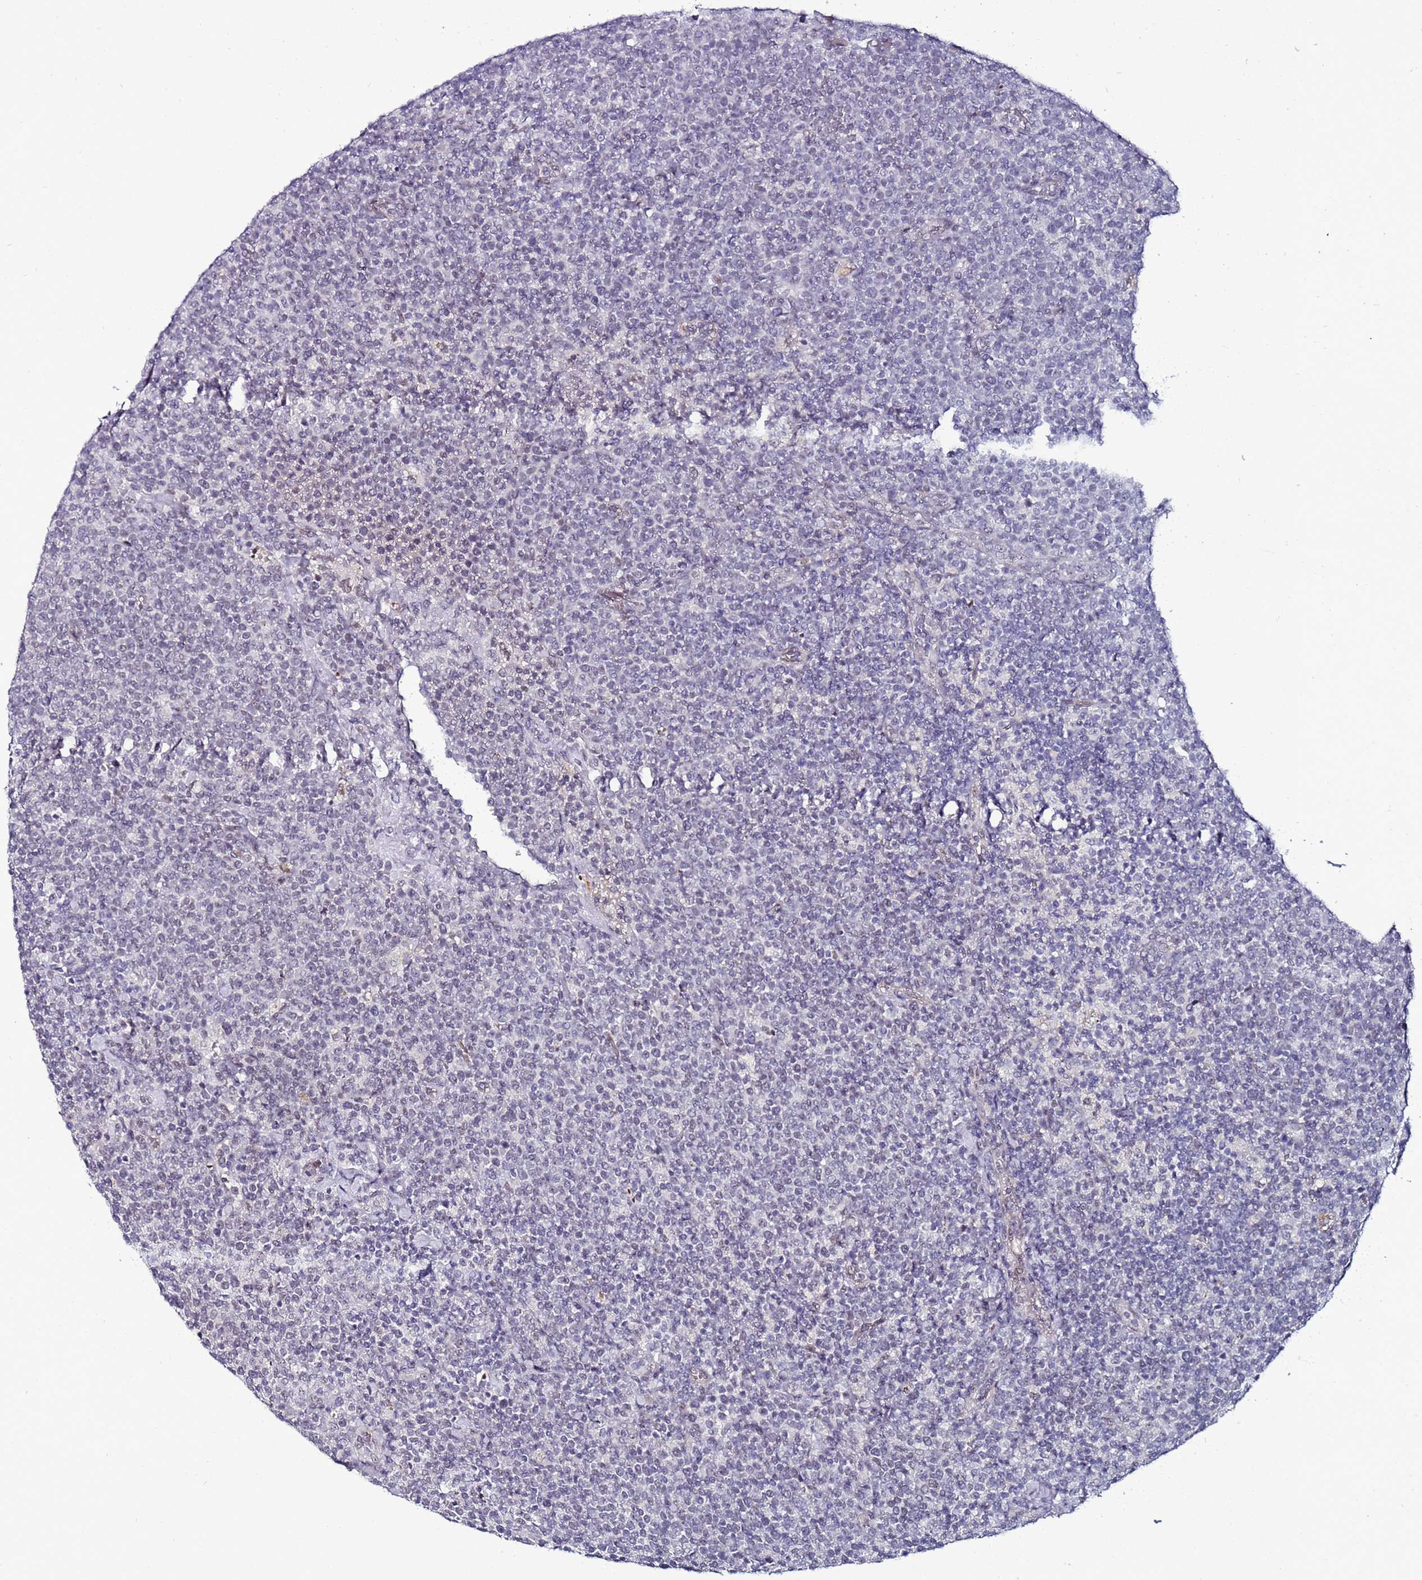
{"staining": {"intensity": "negative", "quantity": "none", "location": "none"}, "tissue": "lymphoma", "cell_type": "Tumor cells", "image_type": "cancer", "snomed": [{"axis": "morphology", "description": "Malignant lymphoma, non-Hodgkin's type, High grade"}, {"axis": "topography", "description": "Lymph node"}], "caption": "Tumor cells show no significant staining in malignant lymphoma, non-Hodgkin's type (high-grade).", "gene": "PSMA7", "patient": {"sex": "male", "age": 61}}